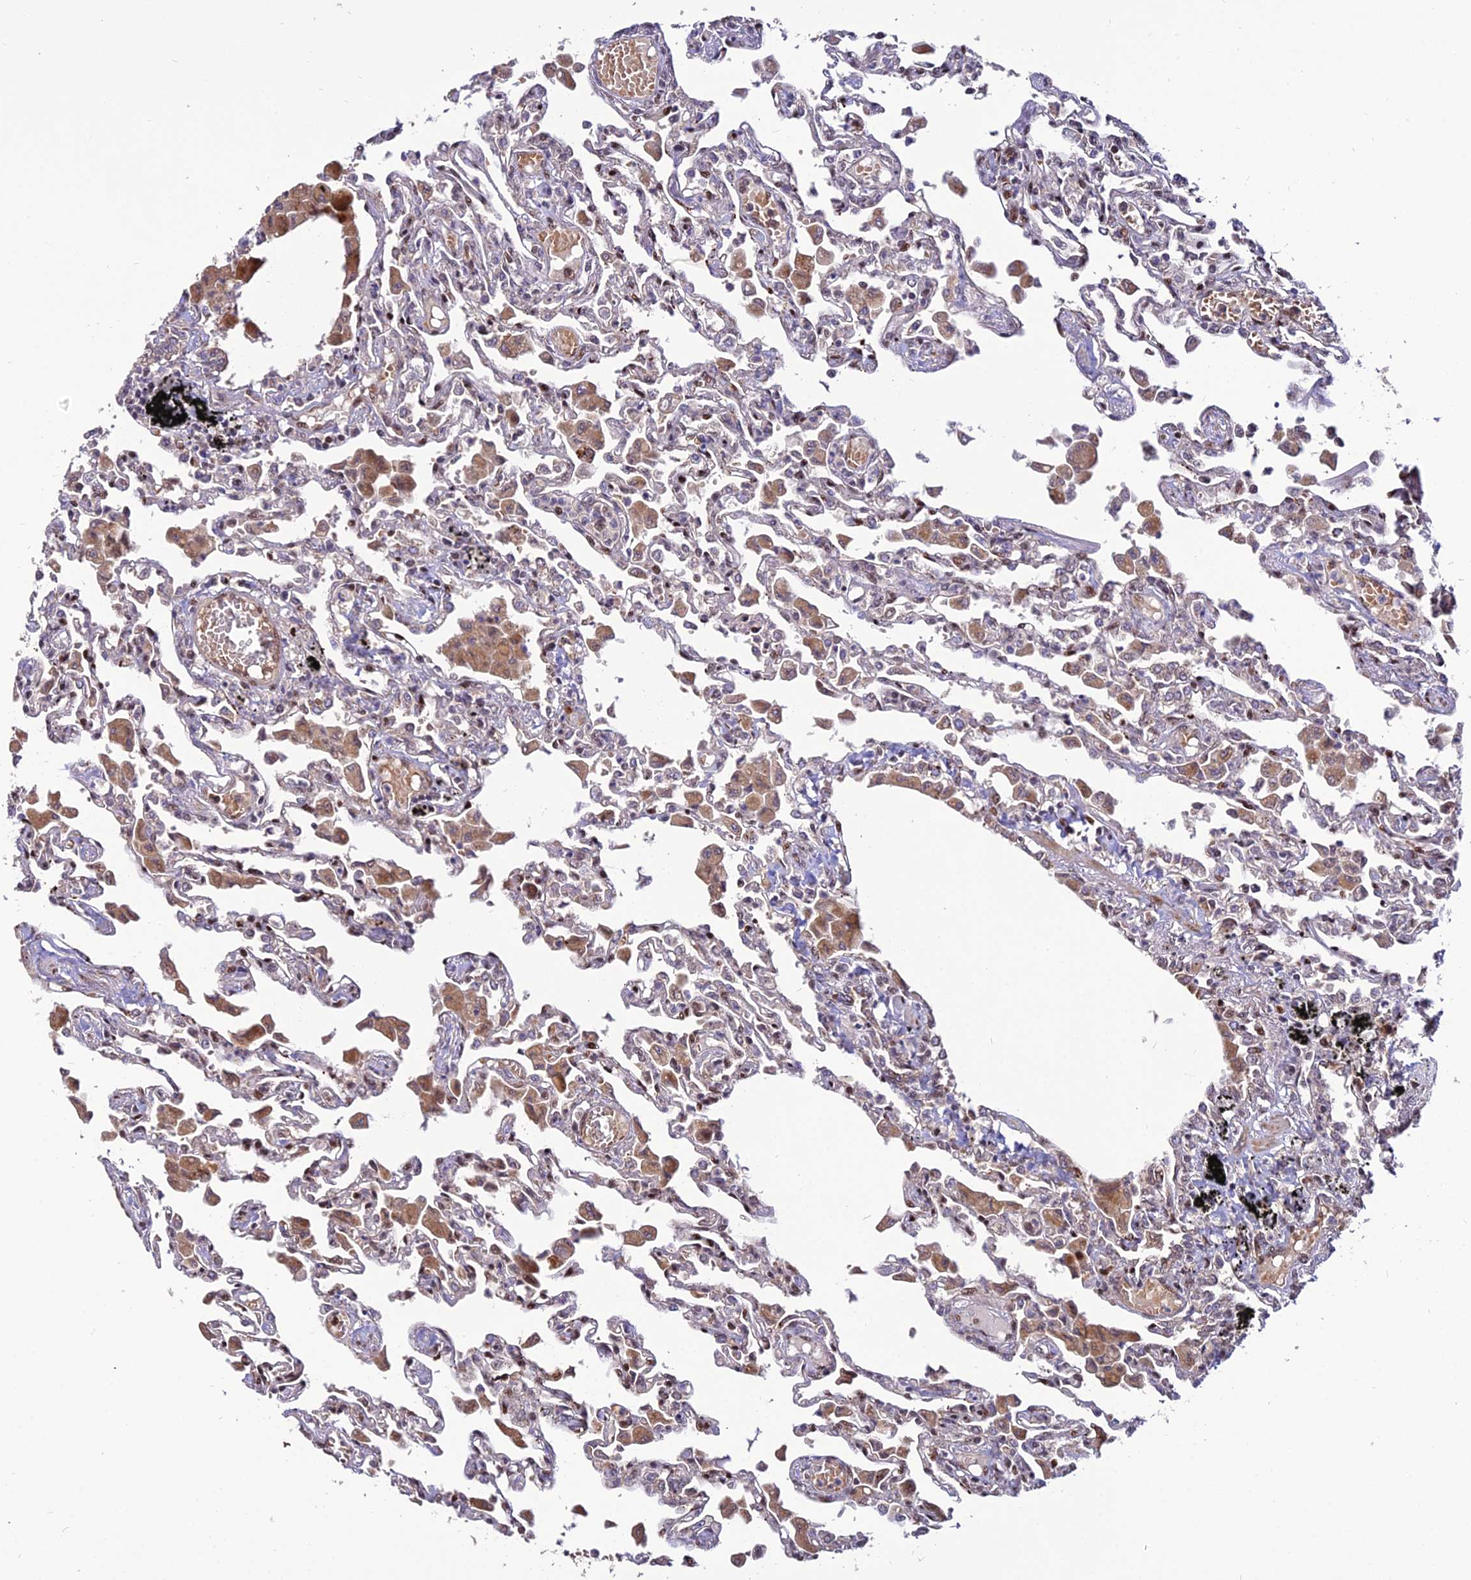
{"staining": {"intensity": "strong", "quantity": "25%-75%", "location": "cytoplasmic/membranous,nuclear"}, "tissue": "lung", "cell_type": "Alveolar cells", "image_type": "normal", "snomed": [{"axis": "morphology", "description": "Normal tissue, NOS"}, {"axis": "topography", "description": "Bronchus"}, {"axis": "topography", "description": "Lung"}], "caption": "Unremarkable lung displays strong cytoplasmic/membranous,nuclear staining in about 25%-75% of alveolar cells.", "gene": "CIB3", "patient": {"sex": "female", "age": 49}}